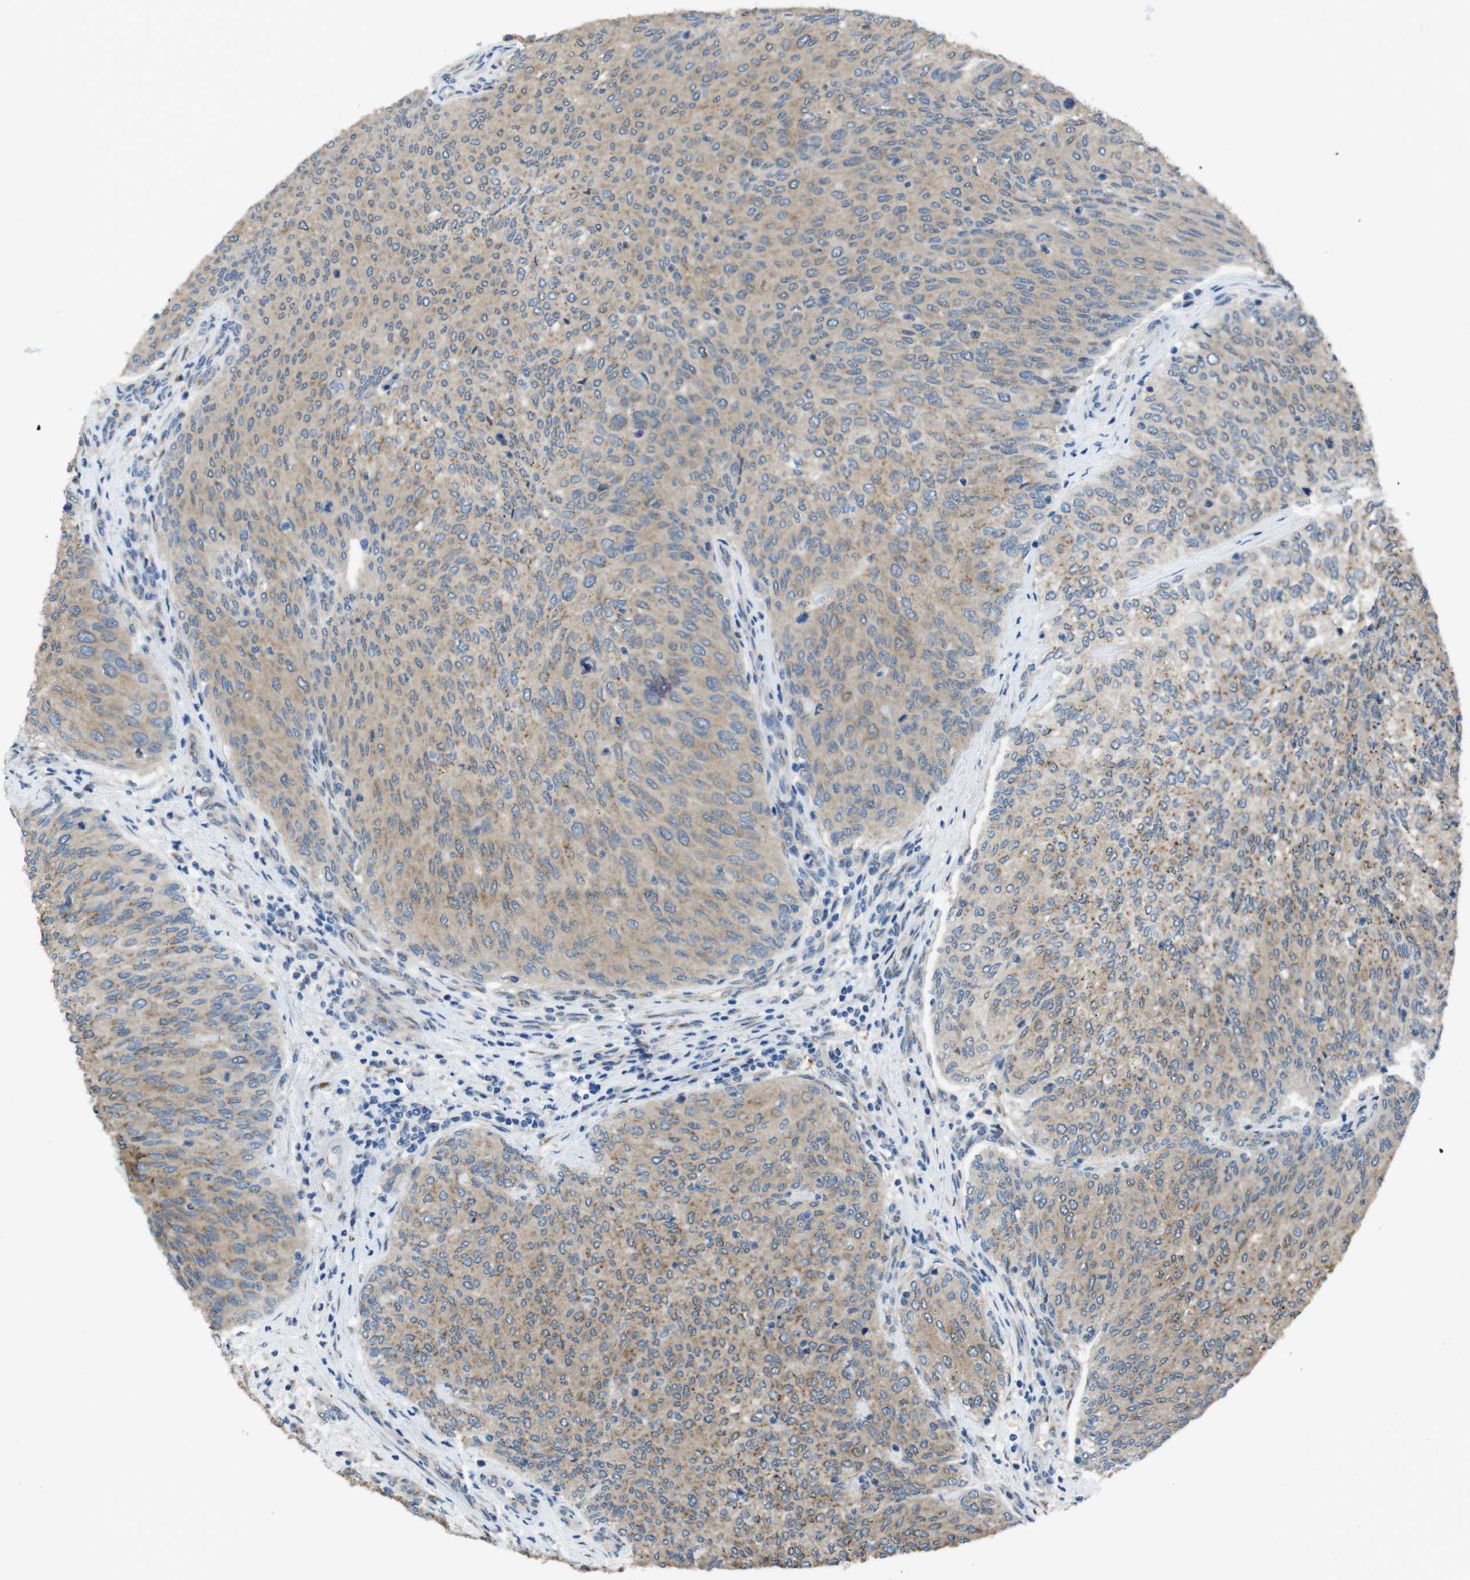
{"staining": {"intensity": "moderate", "quantity": ">75%", "location": "cytoplasmic/membranous"}, "tissue": "urothelial cancer", "cell_type": "Tumor cells", "image_type": "cancer", "snomed": [{"axis": "morphology", "description": "Urothelial carcinoma, Low grade"}, {"axis": "topography", "description": "Urinary bladder"}], "caption": "An image showing moderate cytoplasmic/membranous positivity in approximately >75% of tumor cells in urothelial carcinoma (low-grade), as visualized by brown immunohistochemical staining.", "gene": "RAB6A", "patient": {"sex": "female", "age": 79}}